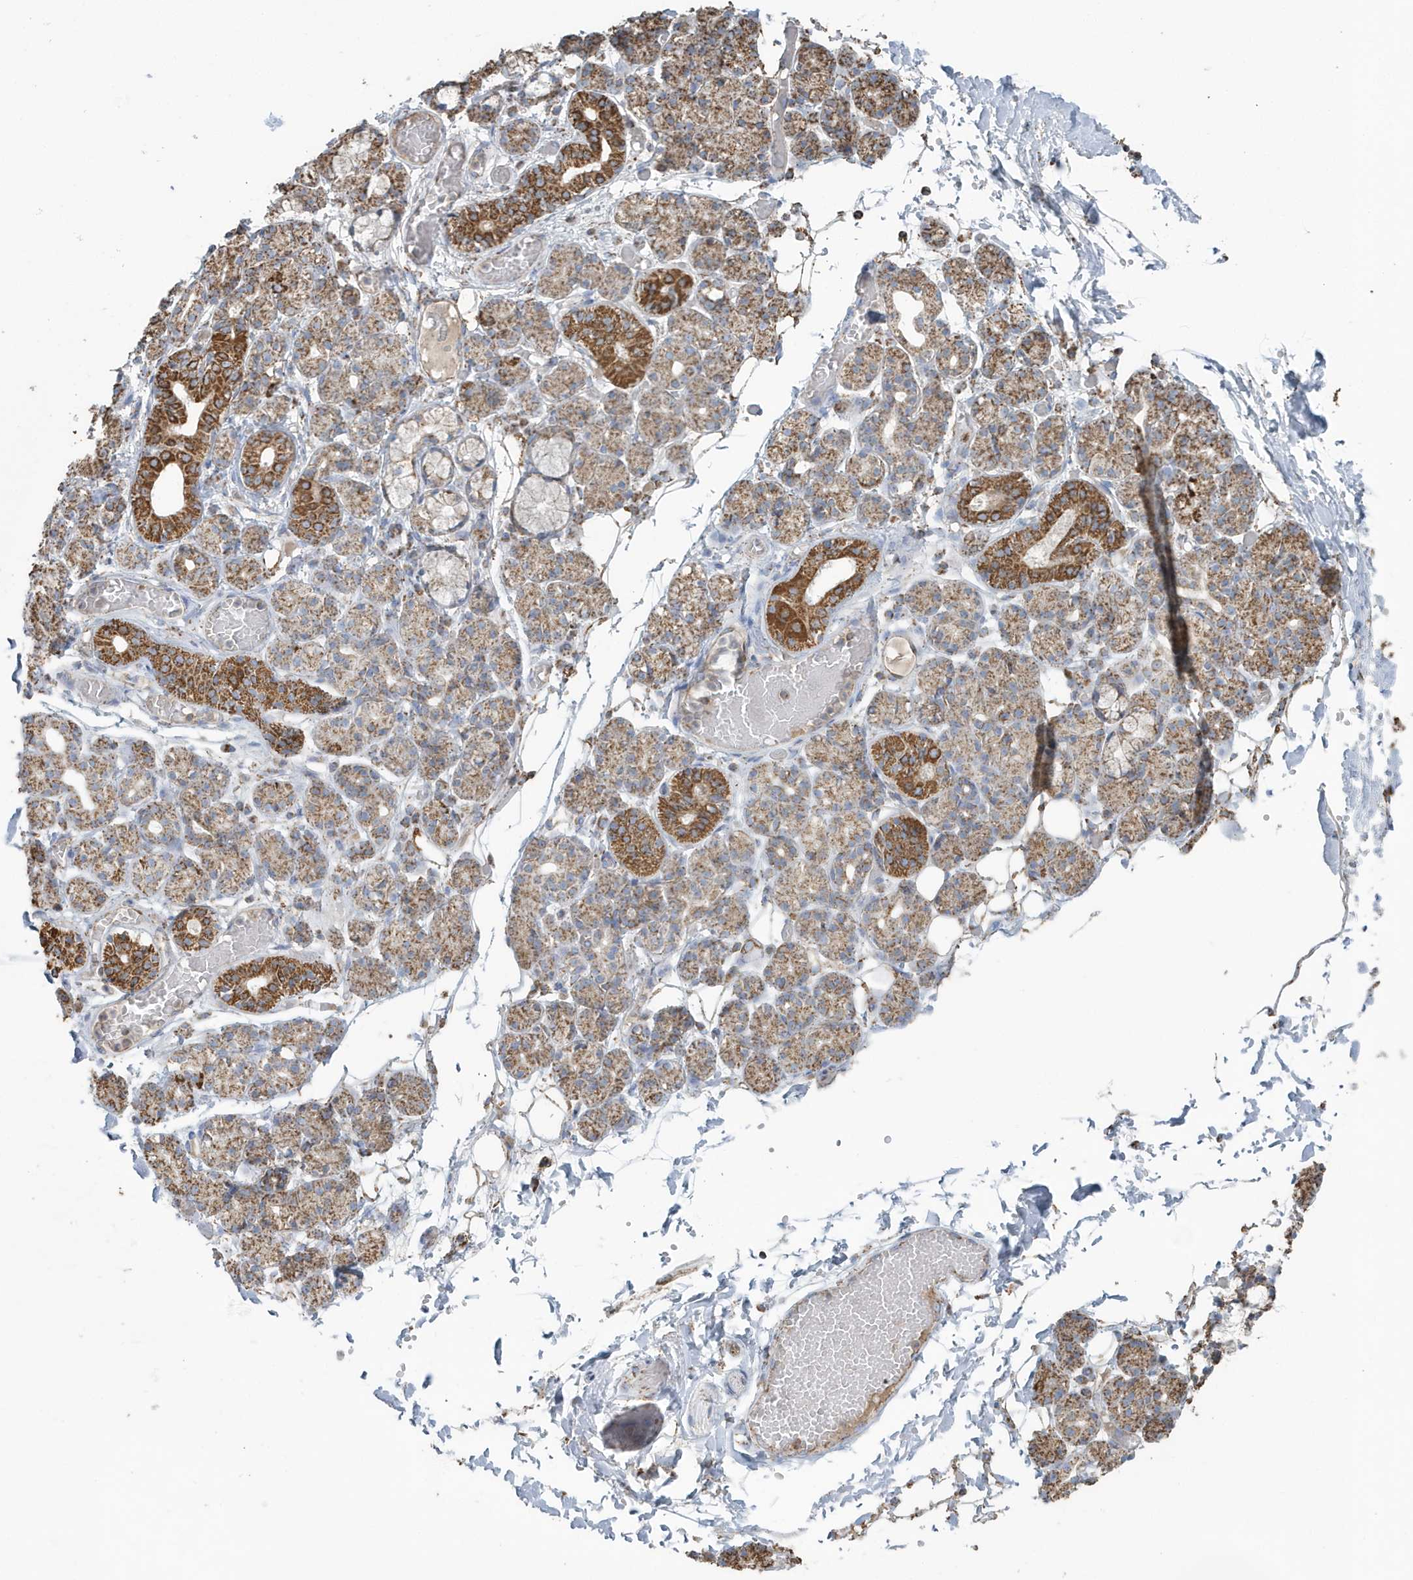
{"staining": {"intensity": "strong", "quantity": "25%-75%", "location": "cytoplasmic/membranous"}, "tissue": "salivary gland", "cell_type": "Glandular cells", "image_type": "normal", "snomed": [{"axis": "morphology", "description": "Normal tissue, NOS"}, {"axis": "topography", "description": "Salivary gland"}], "caption": "IHC photomicrograph of unremarkable salivary gland: salivary gland stained using immunohistochemistry displays high levels of strong protein expression localized specifically in the cytoplasmic/membranous of glandular cells, appearing as a cytoplasmic/membranous brown color.", "gene": "RAB11FIP3", "patient": {"sex": "male", "age": 63}}